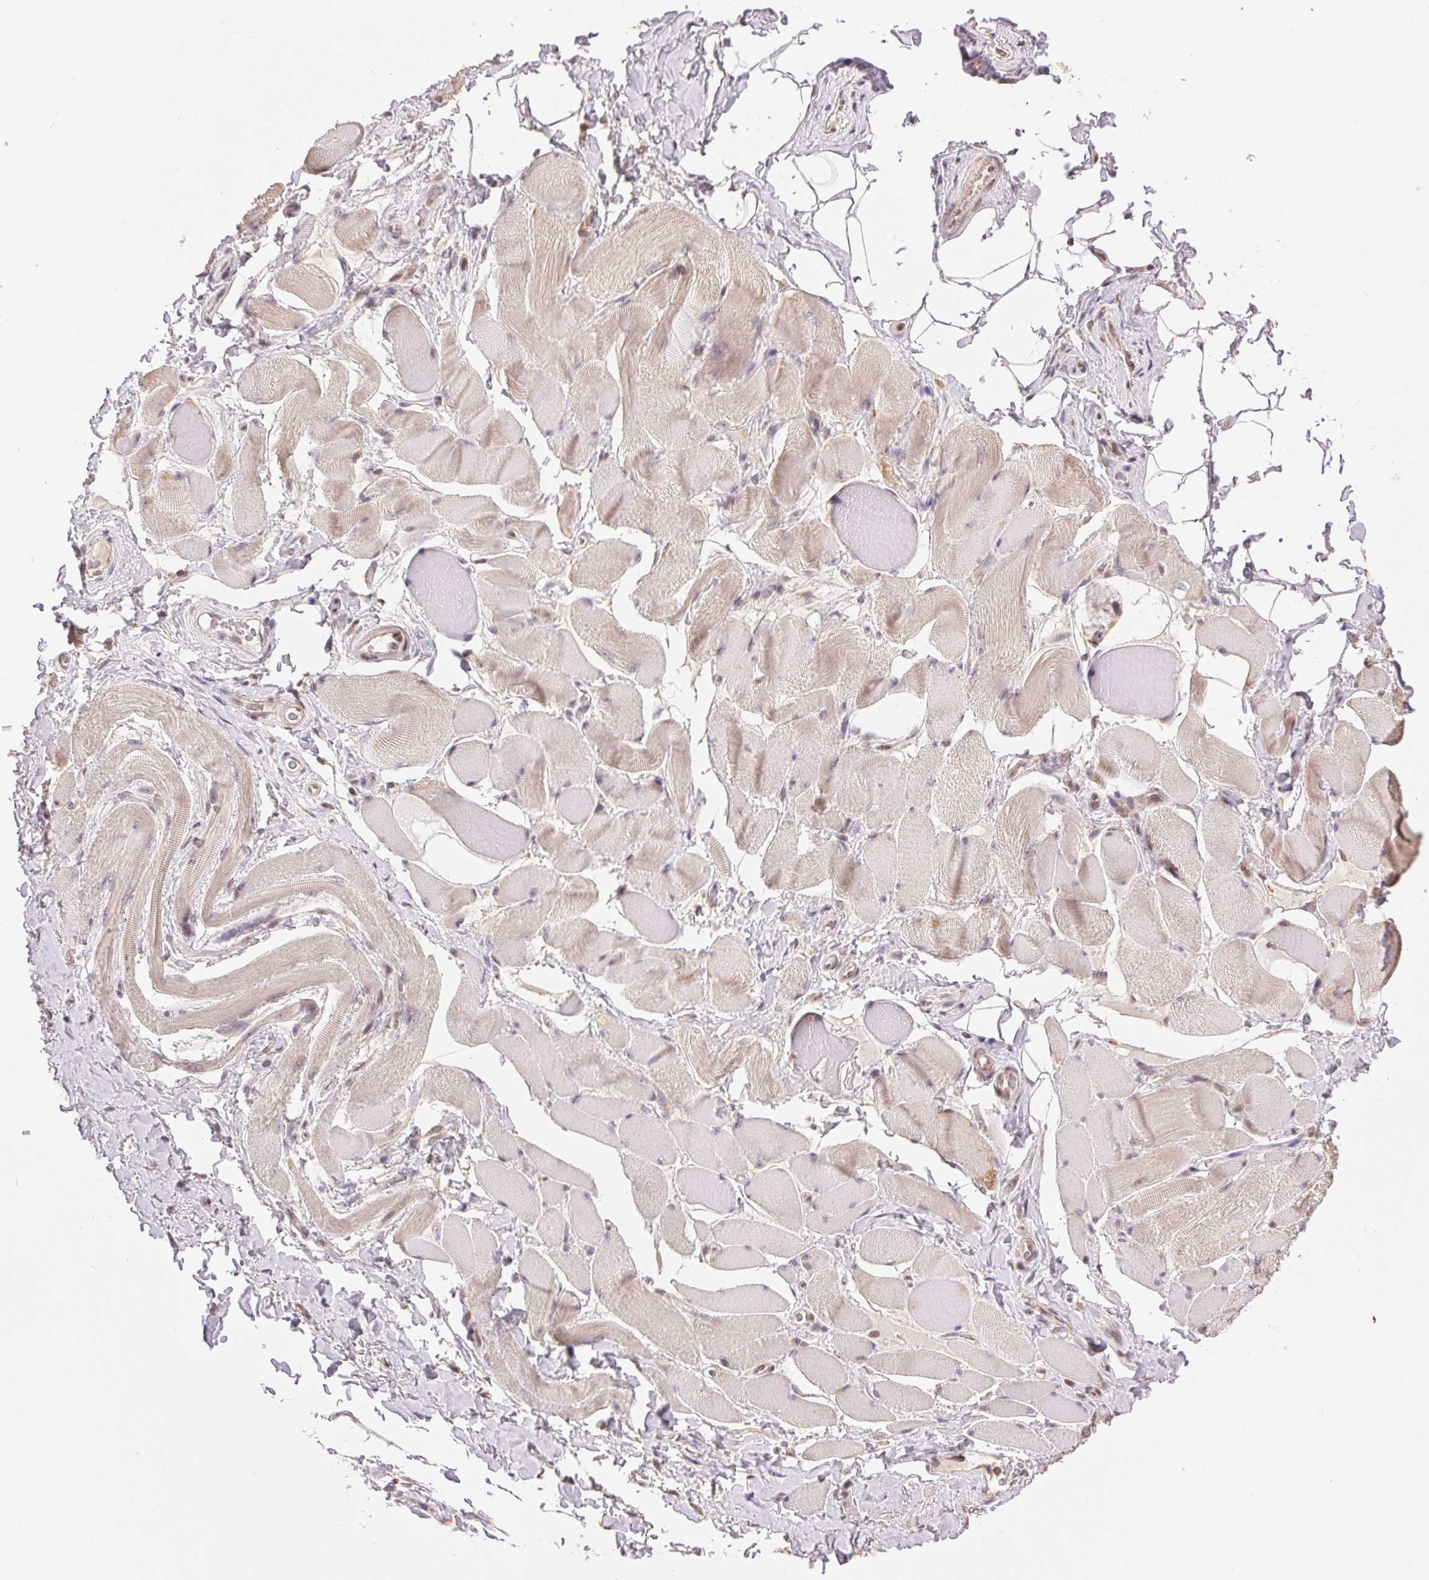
{"staining": {"intensity": "weak", "quantity": "25%-75%", "location": "cytoplasmic/membranous"}, "tissue": "skeletal muscle", "cell_type": "Myocytes", "image_type": "normal", "snomed": [{"axis": "morphology", "description": "Normal tissue, NOS"}, {"axis": "topography", "description": "Skeletal muscle"}, {"axis": "topography", "description": "Anal"}, {"axis": "topography", "description": "Peripheral nerve tissue"}], "caption": "DAB (3,3'-diaminobenzidine) immunohistochemical staining of unremarkable human skeletal muscle displays weak cytoplasmic/membranous protein positivity in about 25%-75% of myocytes.", "gene": "PIWIL4", "patient": {"sex": "male", "age": 53}}